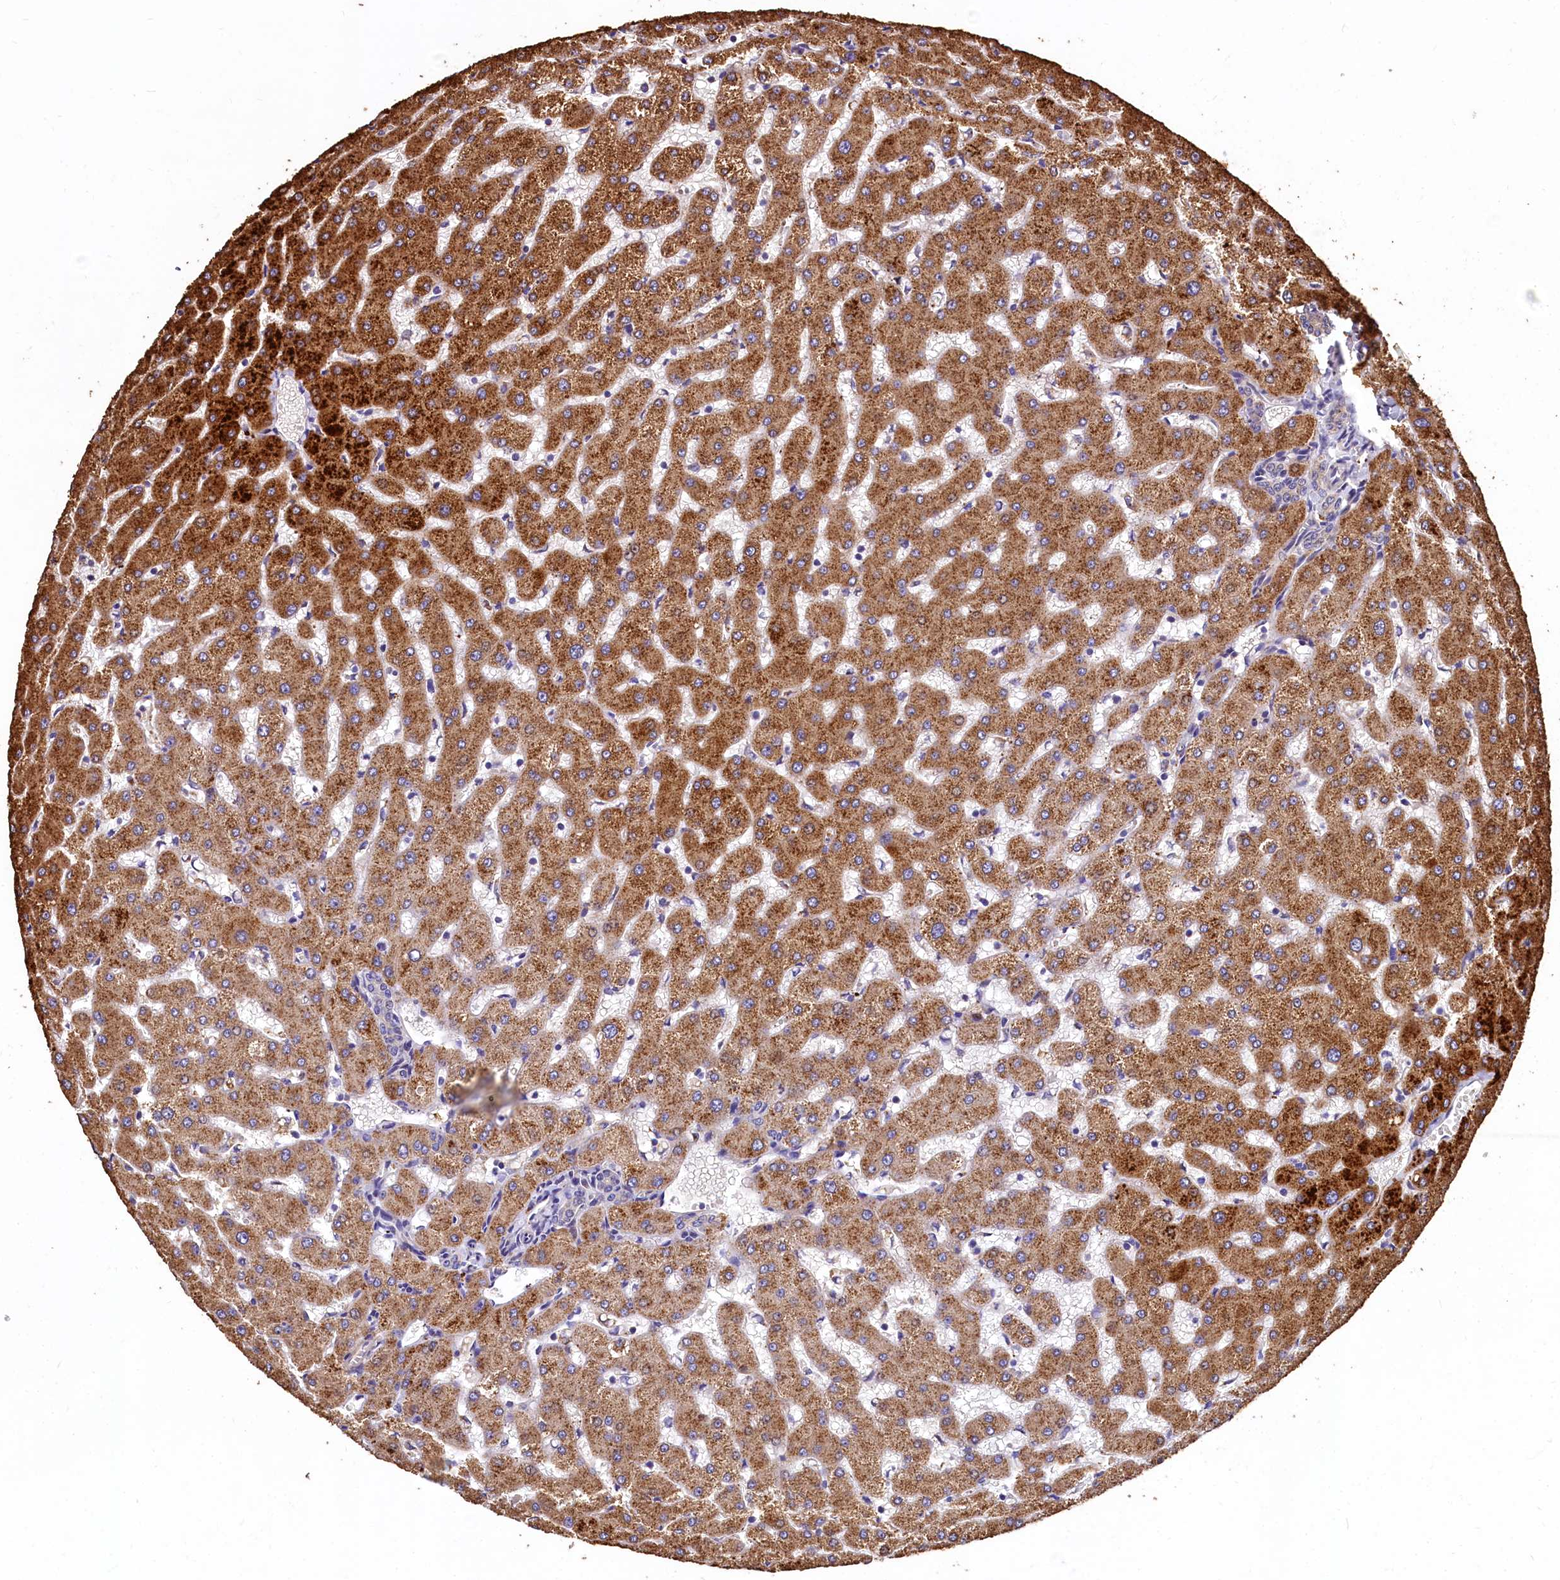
{"staining": {"intensity": "weak", "quantity": "<25%", "location": "cytoplasmic/membranous"}, "tissue": "liver", "cell_type": "Cholangiocytes", "image_type": "normal", "snomed": [{"axis": "morphology", "description": "Normal tissue, NOS"}, {"axis": "topography", "description": "Liver"}], "caption": "High magnification brightfield microscopy of benign liver stained with DAB (brown) and counterstained with hematoxylin (blue): cholangiocytes show no significant expression. (Immunohistochemistry (ihc), brightfield microscopy, high magnification).", "gene": "LSM4", "patient": {"sex": "female", "age": 63}}